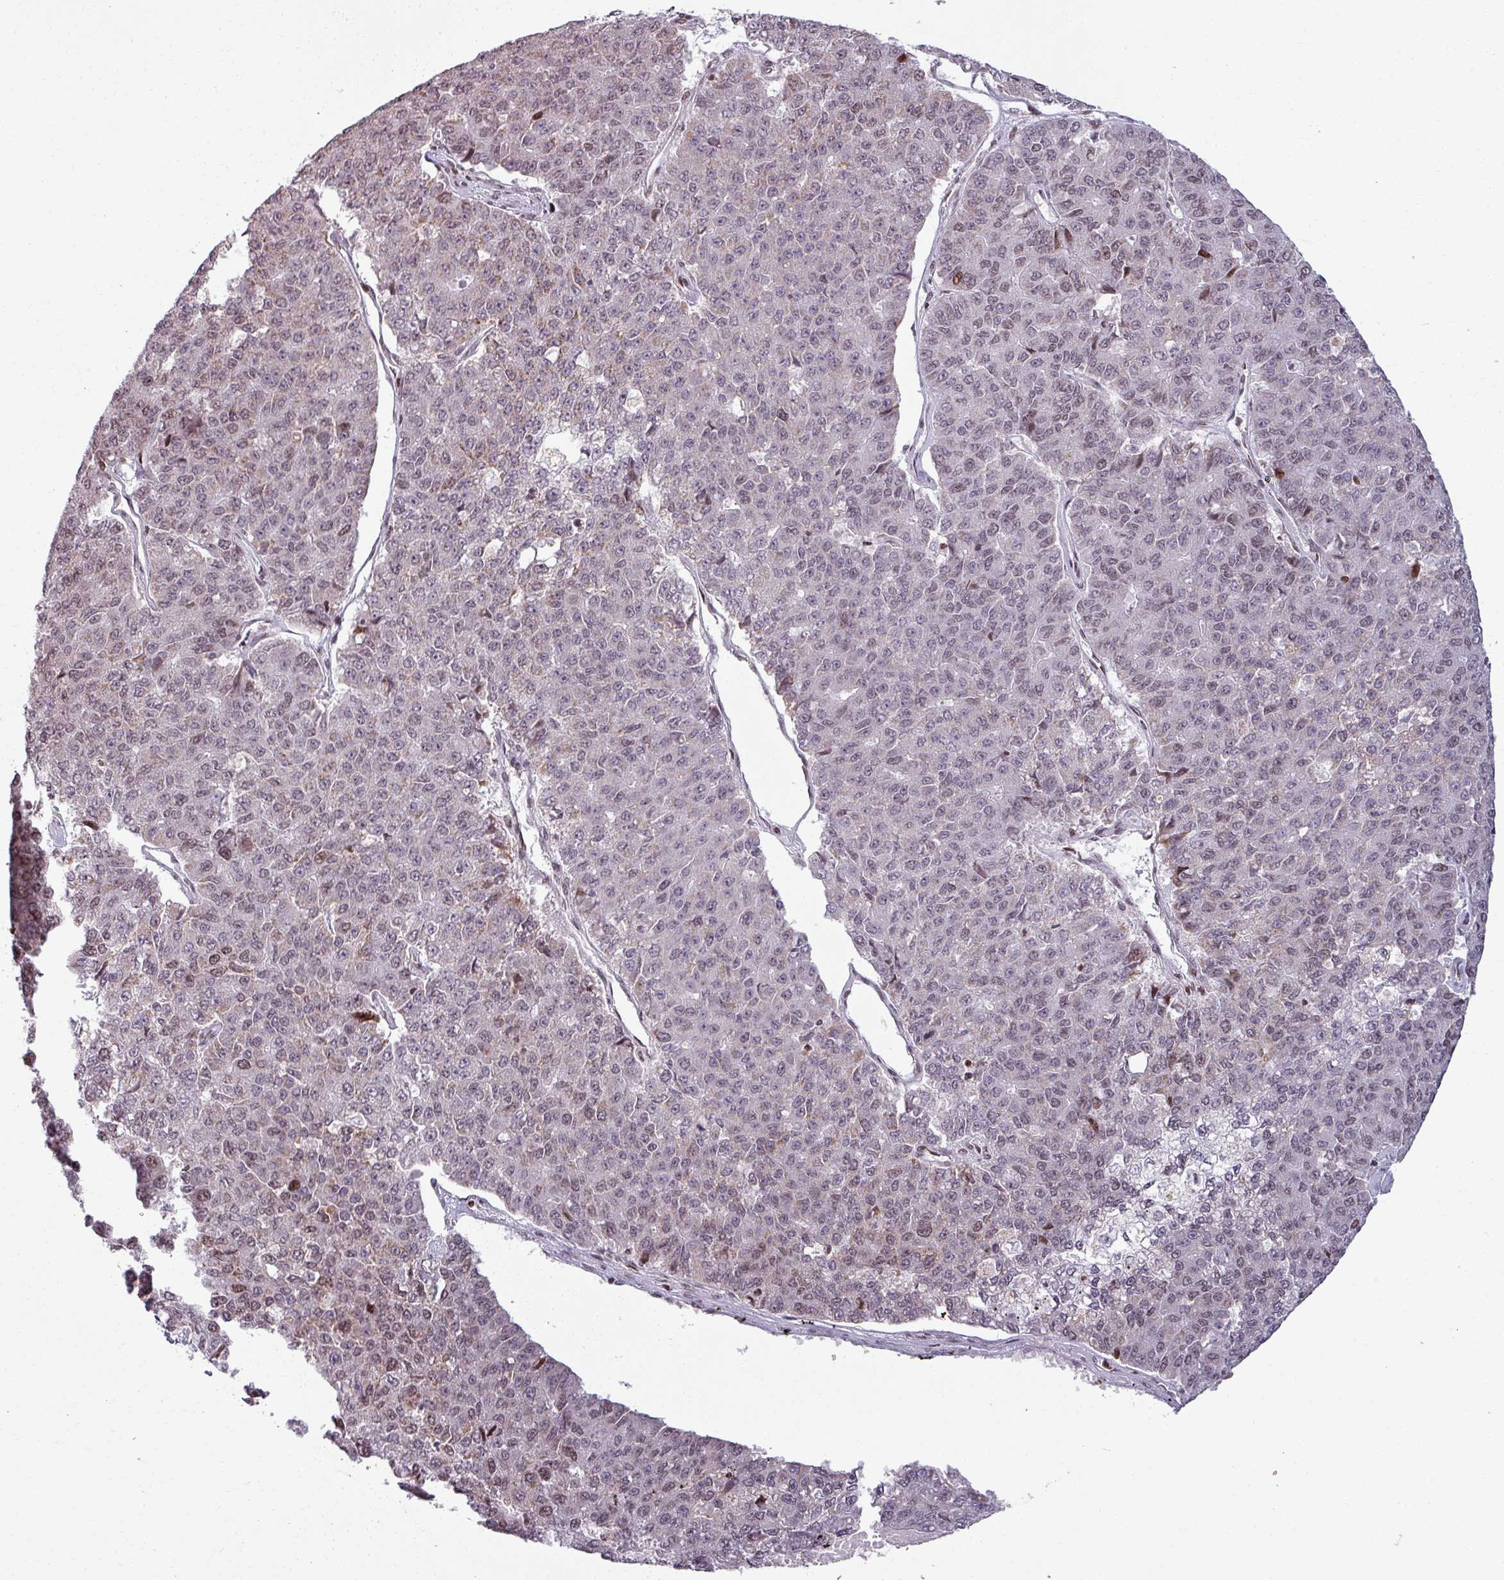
{"staining": {"intensity": "weak", "quantity": "25%-75%", "location": "nuclear"}, "tissue": "pancreatic cancer", "cell_type": "Tumor cells", "image_type": "cancer", "snomed": [{"axis": "morphology", "description": "Adenocarcinoma, NOS"}, {"axis": "topography", "description": "Pancreas"}], "caption": "Tumor cells show weak nuclear staining in about 25%-75% of cells in pancreatic cancer (adenocarcinoma).", "gene": "NCOR1", "patient": {"sex": "male", "age": 50}}